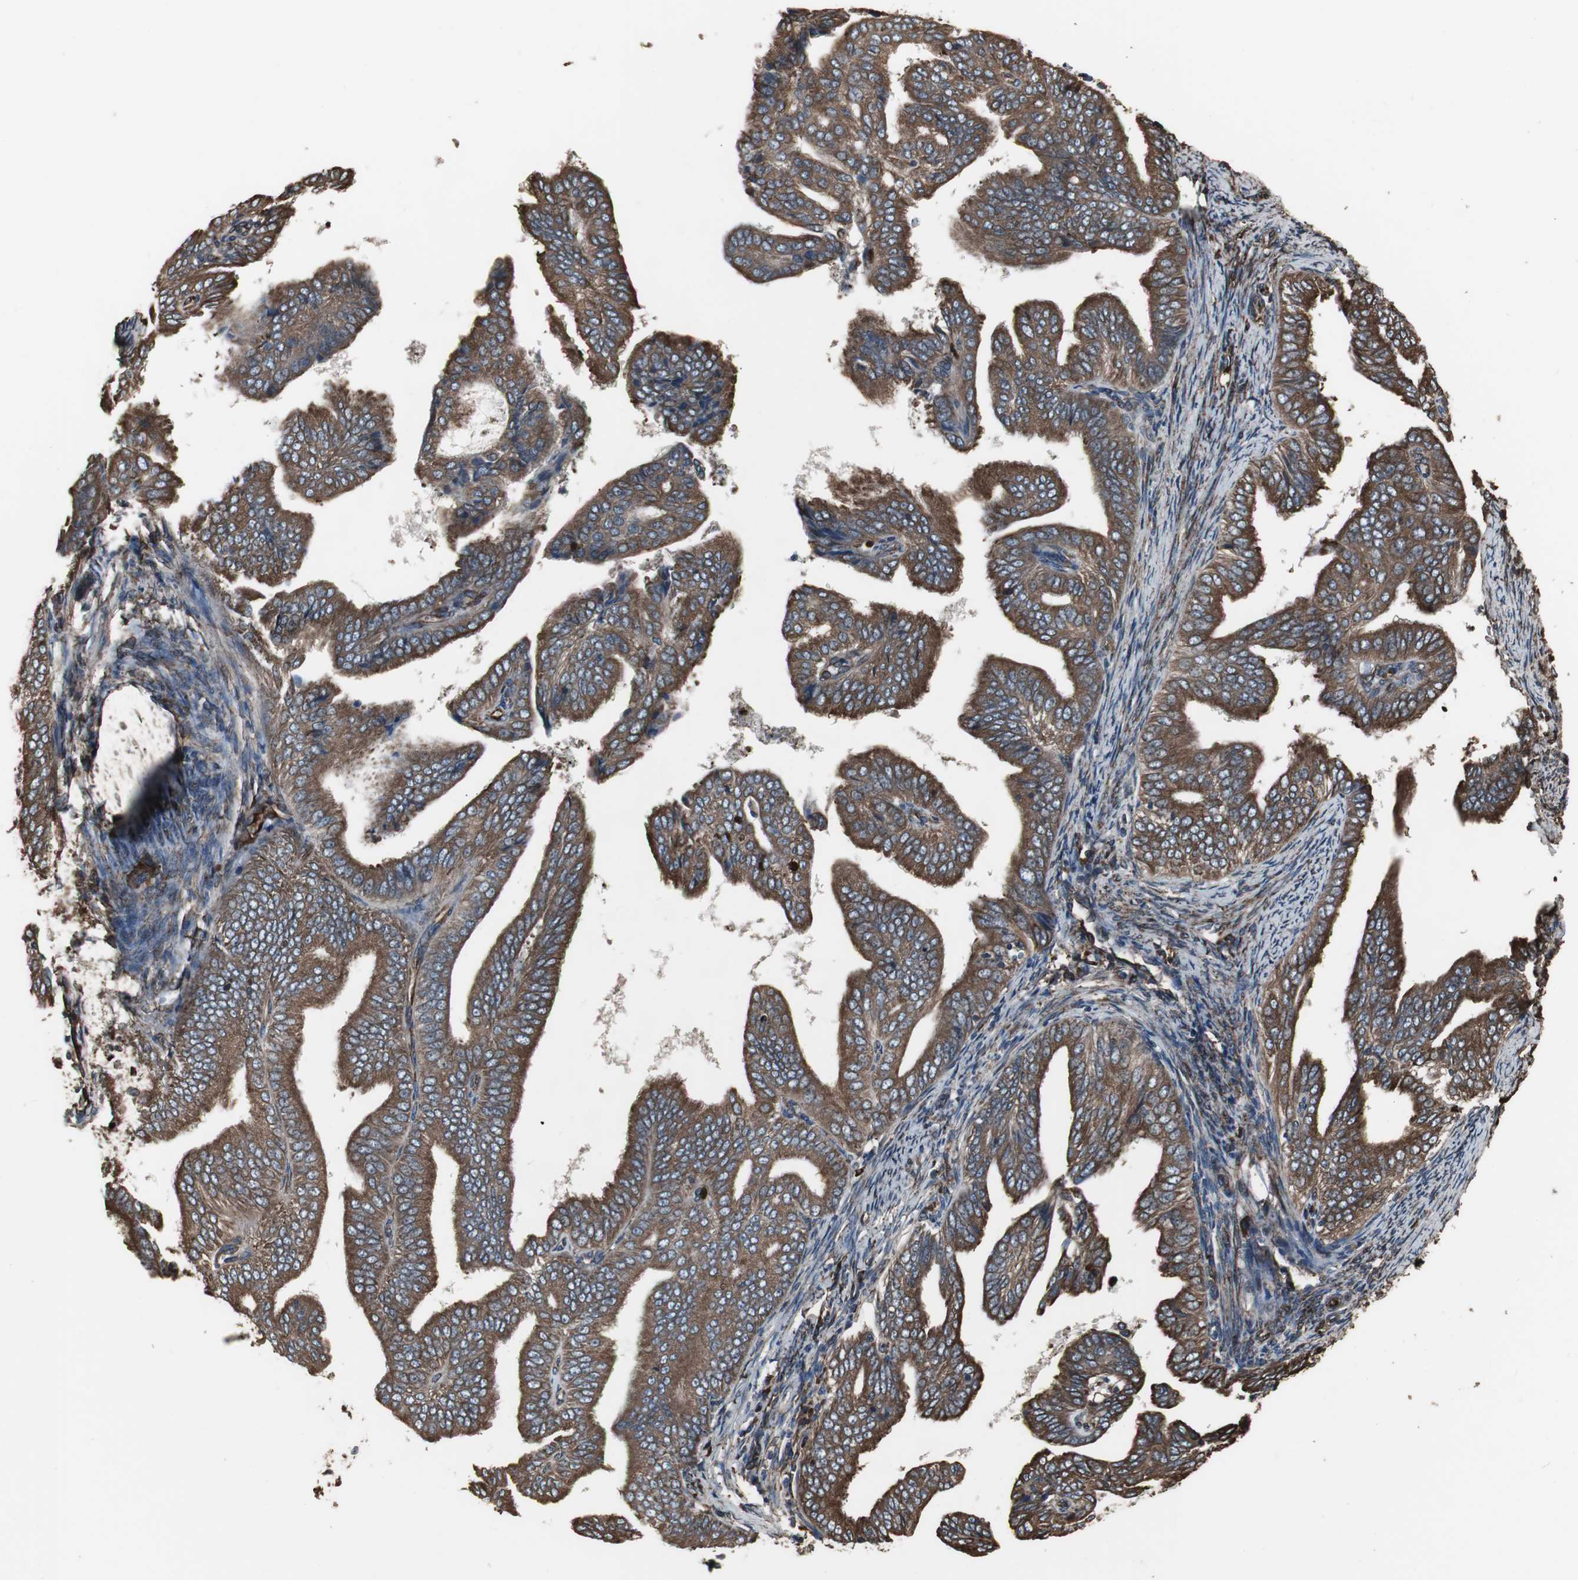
{"staining": {"intensity": "strong", "quantity": ">75%", "location": "cytoplasmic/membranous"}, "tissue": "endometrial cancer", "cell_type": "Tumor cells", "image_type": "cancer", "snomed": [{"axis": "morphology", "description": "Adenocarcinoma, NOS"}, {"axis": "topography", "description": "Endometrium"}], "caption": "IHC (DAB (3,3'-diaminobenzidine)) staining of adenocarcinoma (endometrial) exhibits strong cytoplasmic/membranous protein staining in about >75% of tumor cells.", "gene": "CALU", "patient": {"sex": "female", "age": 58}}